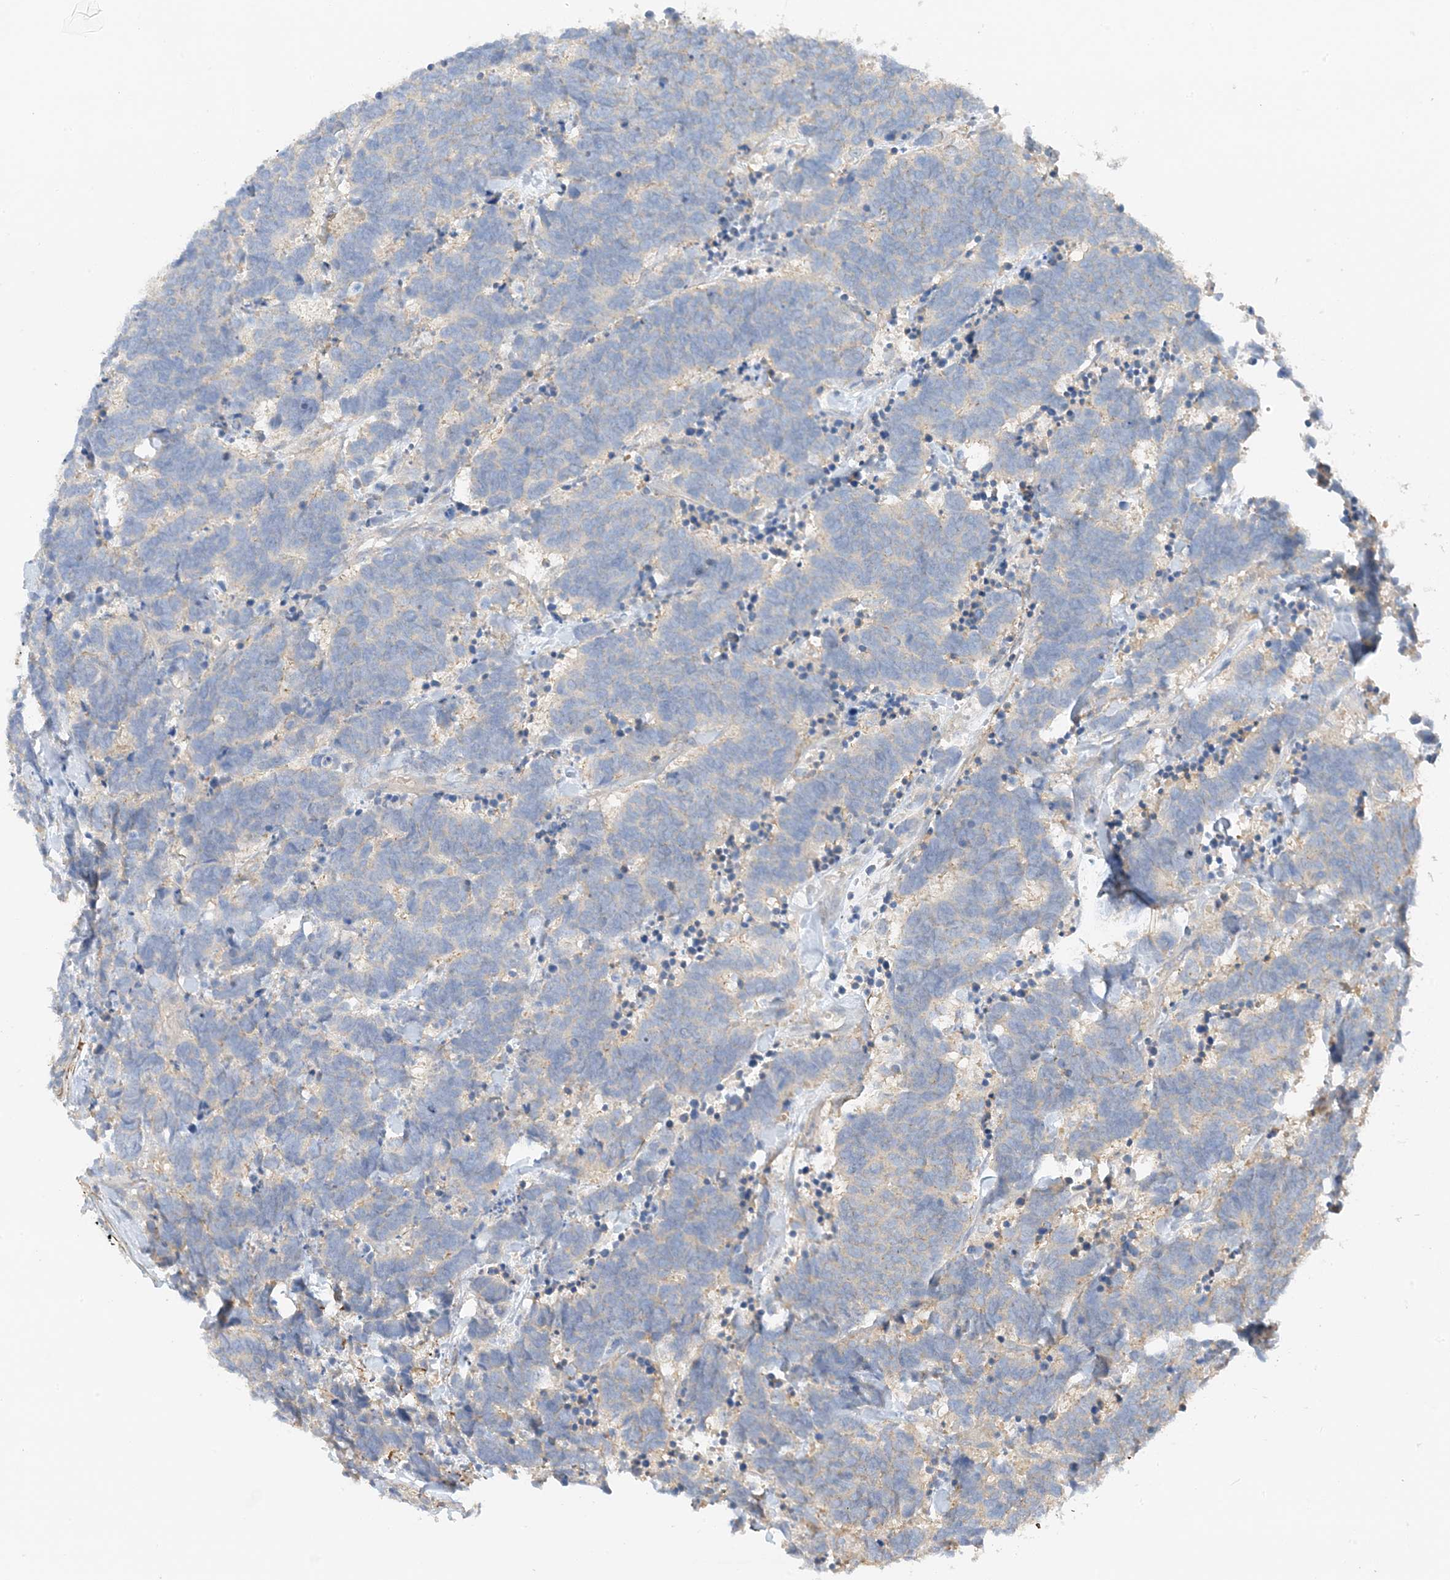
{"staining": {"intensity": "negative", "quantity": "none", "location": "none"}, "tissue": "carcinoid", "cell_type": "Tumor cells", "image_type": "cancer", "snomed": [{"axis": "morphology", "description": "Carcinoma, NOS"}, {"axis": "morphology", "description": "Carcinoid, malignant, NOS"}, {"axis": "topography", "description": "Urinary bladder"}], "caption": "The photomicrograph reveals no significant expression in tumor cells of carcinoid.", "gene": "KIFBP", "patient": {"sex": "male", "age": 57}}